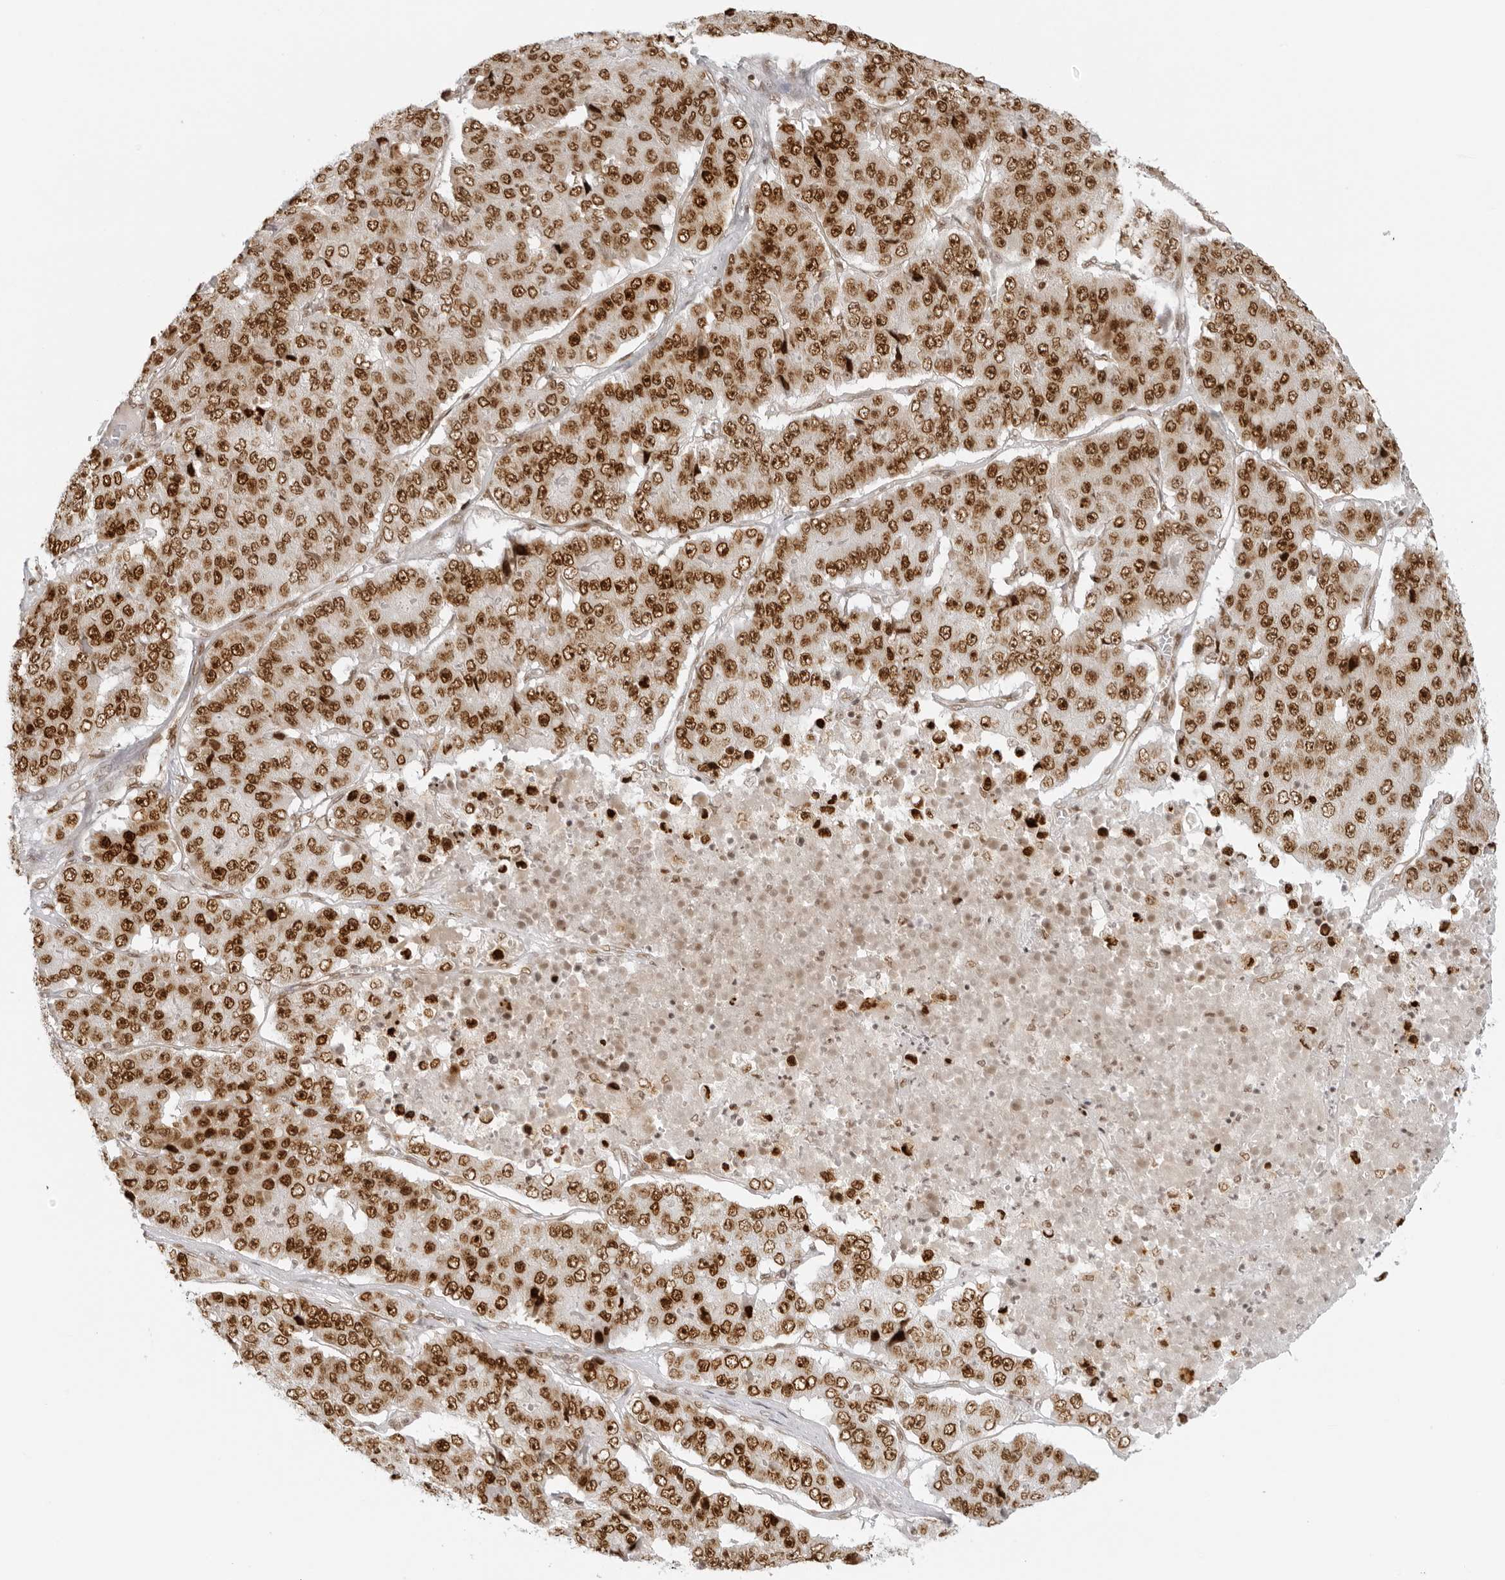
{"staining": {"intensity": "moderate", "quantity": ">75%", "location": "nuclear"}, "tissue": "pancreatic cancer", "cell_type": "Tumor cells", "image_type": "cancer", "snomed": [{"axis": "morphology", "description": "Adenocarcinoma, NOS"}, {"axis": "topography", "description": "Pancreas"}], "caption": "Moderate nuclear expression for a protein is identified in about >75% of tumor cells of pancreatic cancer using immunohistochemistry.", "gene": "RCC1", "patient": {"sex": "male", "age": 50}}